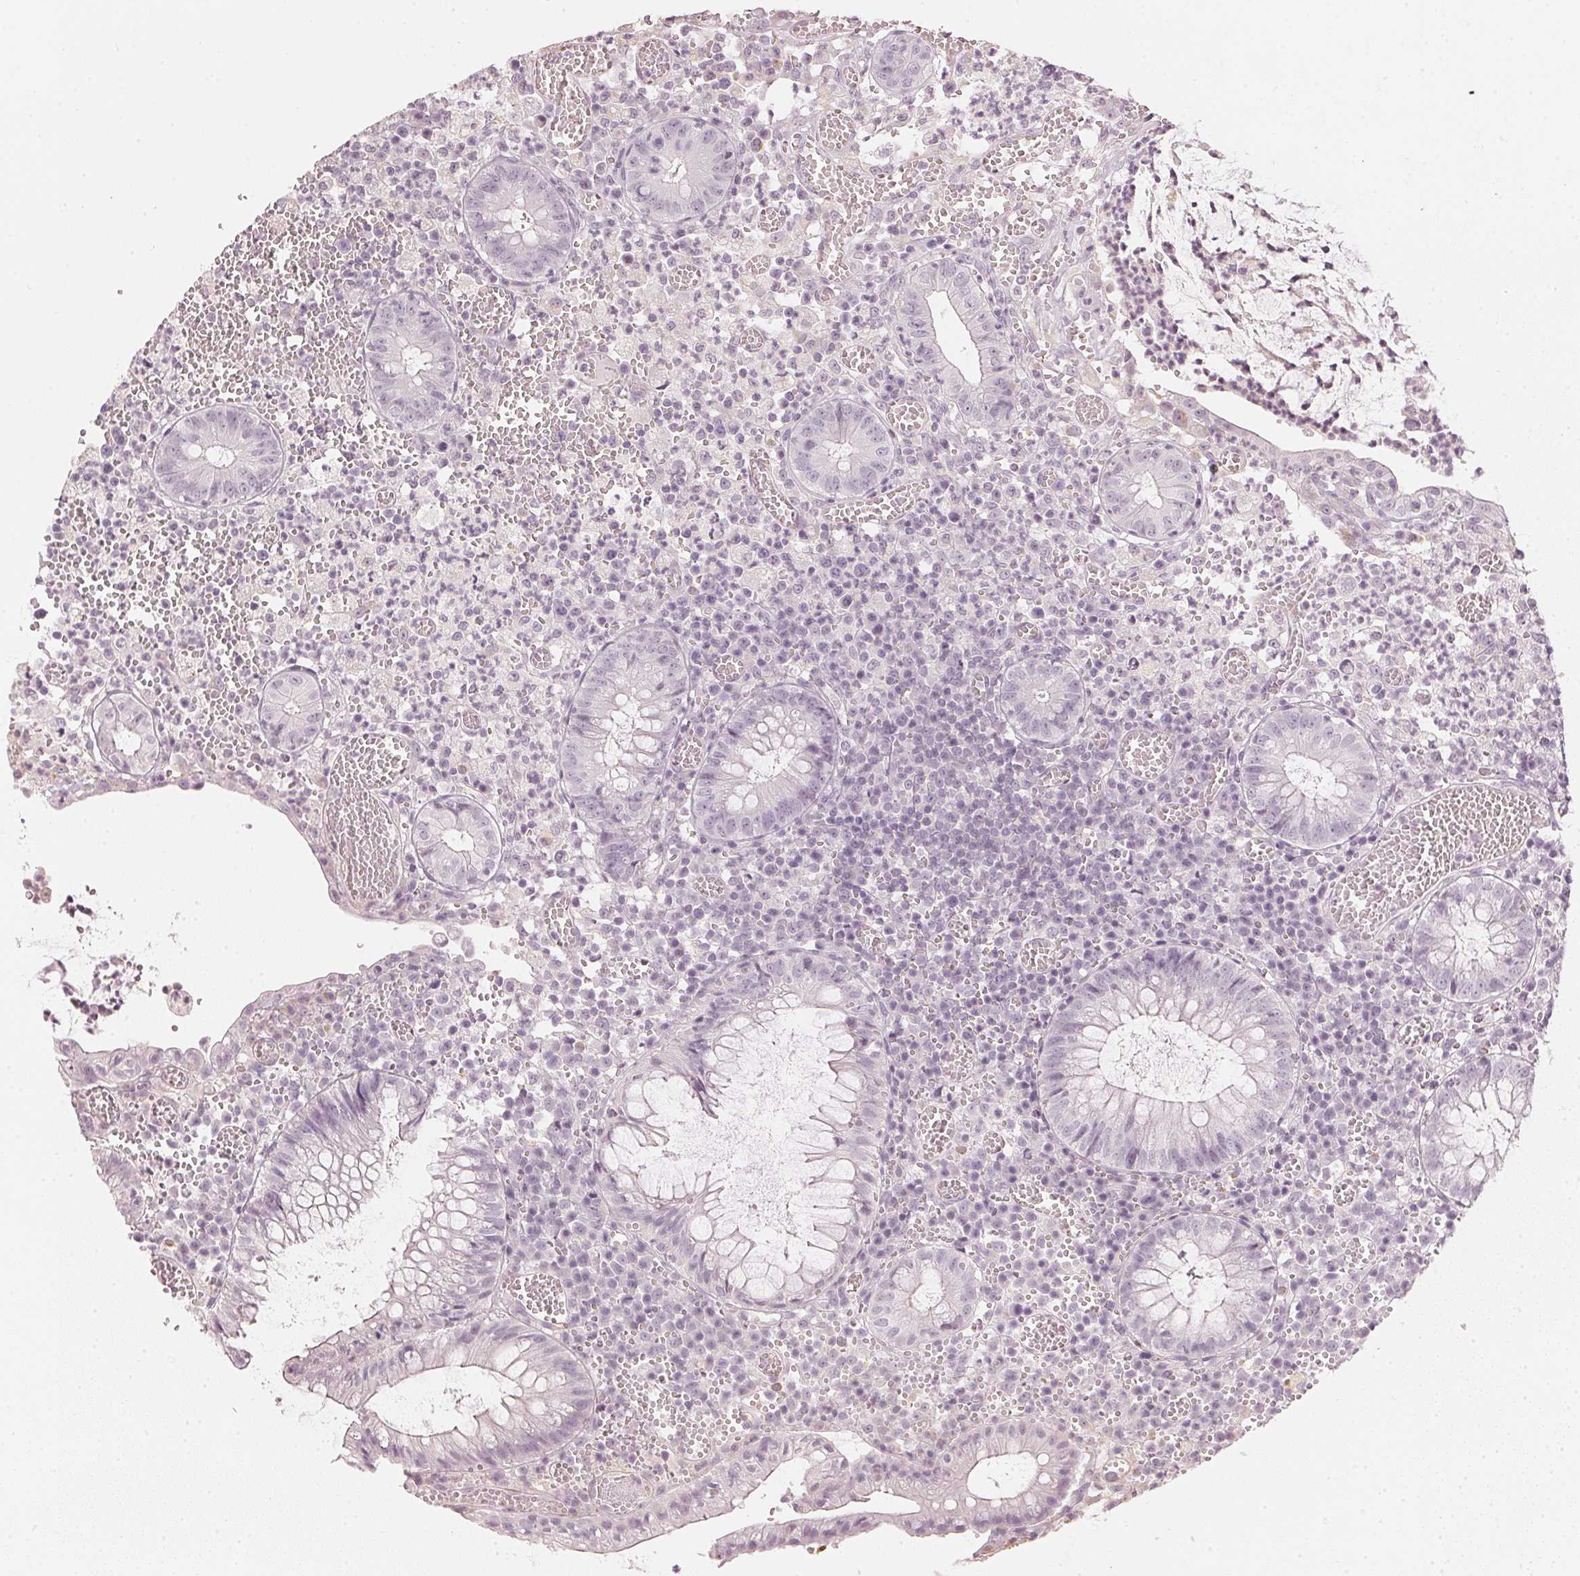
{"staining": {"intensity": "negative", "quantity": "none", "location": "none"}, "tissue": "colorectal cancer", "cell_type": "Tumor cells", "image_type": "cancer", "snomed": [{"axis": "morphology", "description": "Normal tissue, NOS"}, {"axis": "morphology", "description": "Adenocarcinoma, NOS"}, {"axis": "topography", "description": "Colon"}], "caption": "Micrograph shows no protein expression in tumor cells of colorectal cancer tissue.", "gene": "APLP1", "patient": {"sex": "male", "age": 65}}